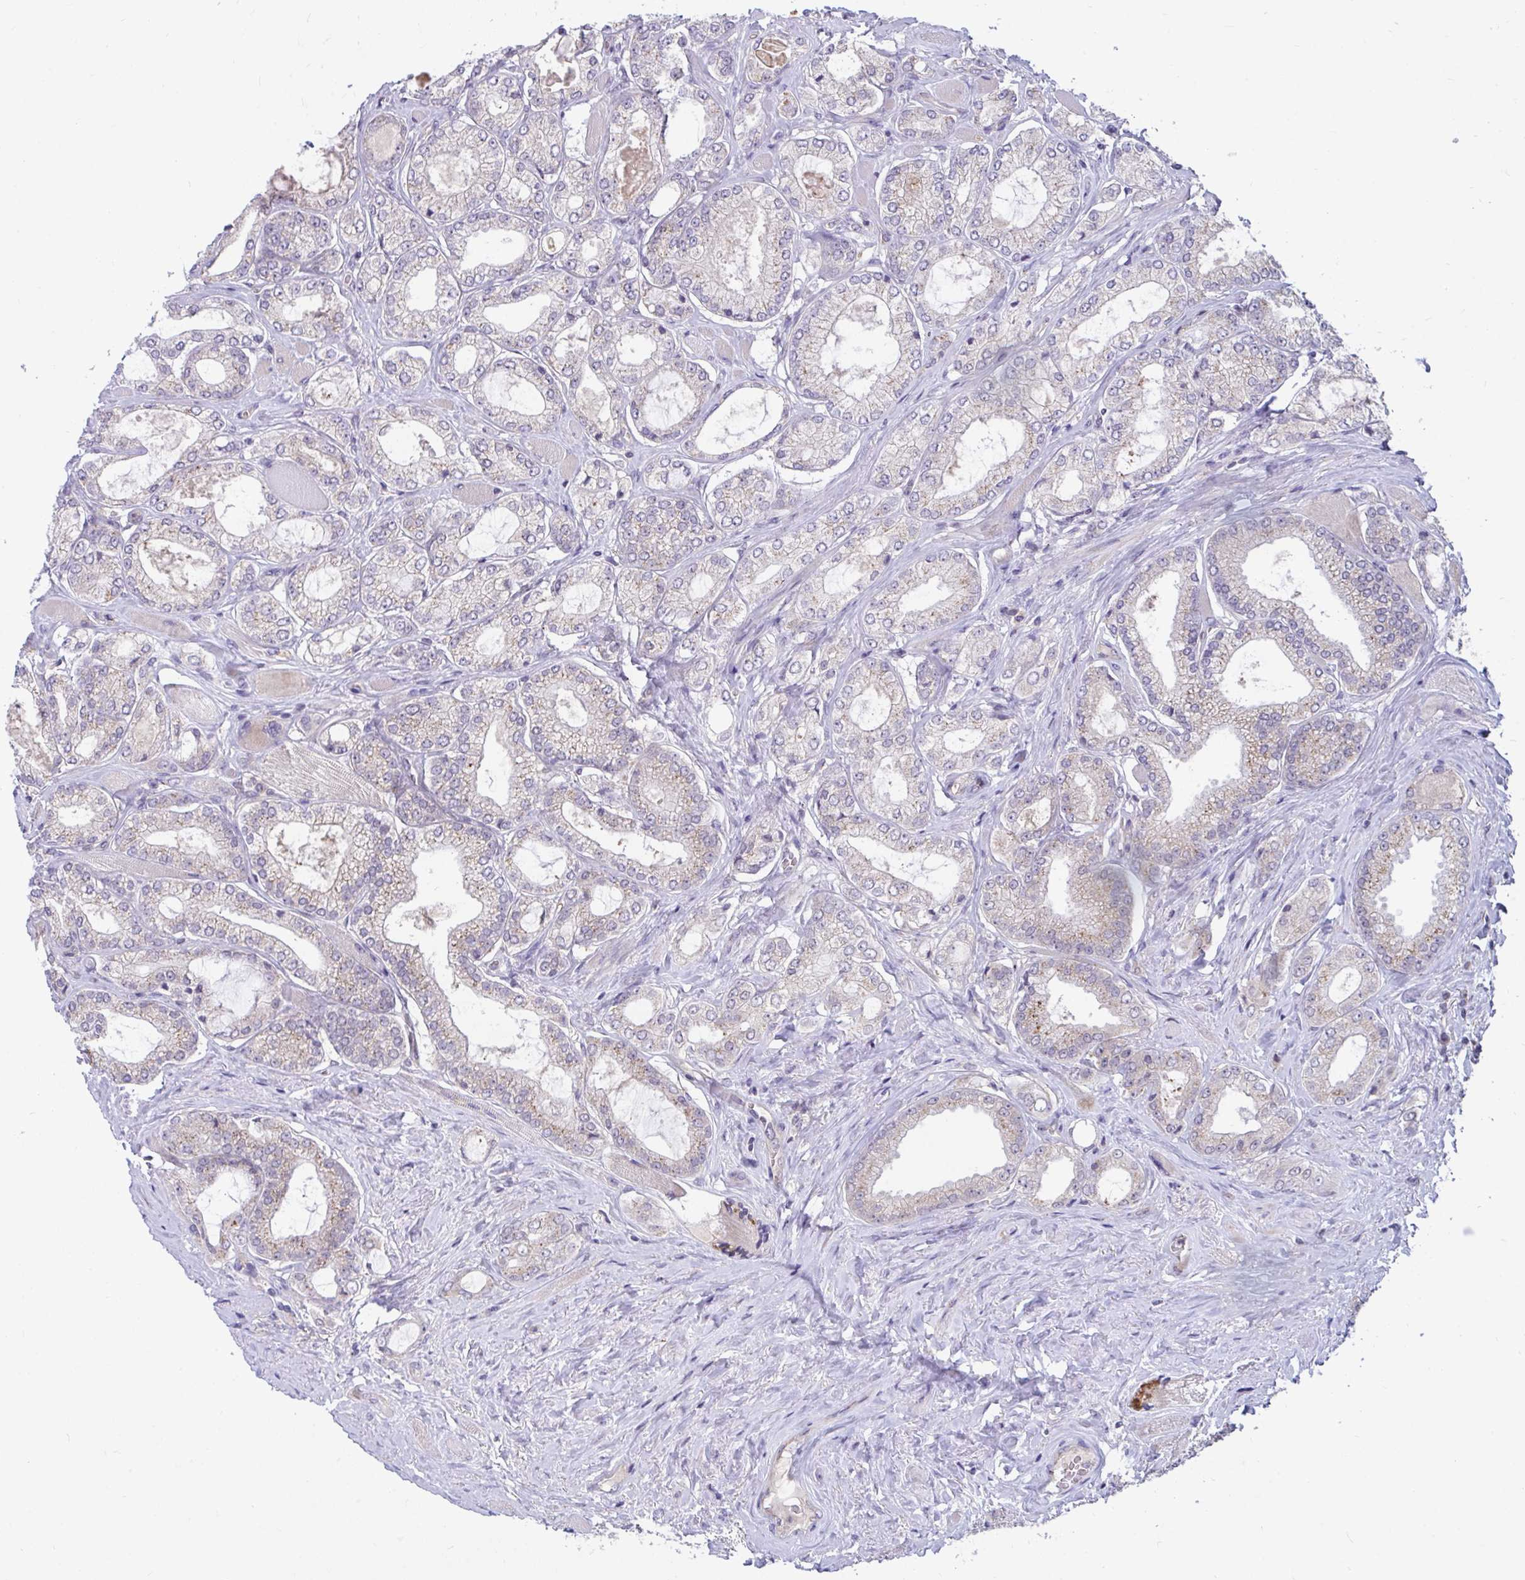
{"staining": {"intensity": "weak", "quantity": "25%-75%", "location": "cytoplasmic/membranous"}, "tissue": "prostate cancer", "cell_type": "Tumor cells", "image_type": "cancer", "snomed": [{"axis": "morphology", "description": "Adenocarcinoma, High grade"}, {"axis": "topography", "description": "Prostate"}], "caption": "This histopathology image demonstrates immunohistochemistry (IHC) staining of human high-grade adenocarcinoma (prostate), with low weak cytoplasmic/membranous expression in about 25%-75% of tumor cells.", "gene": "IST1", "patient": {"sex": "male", "age": 68}}